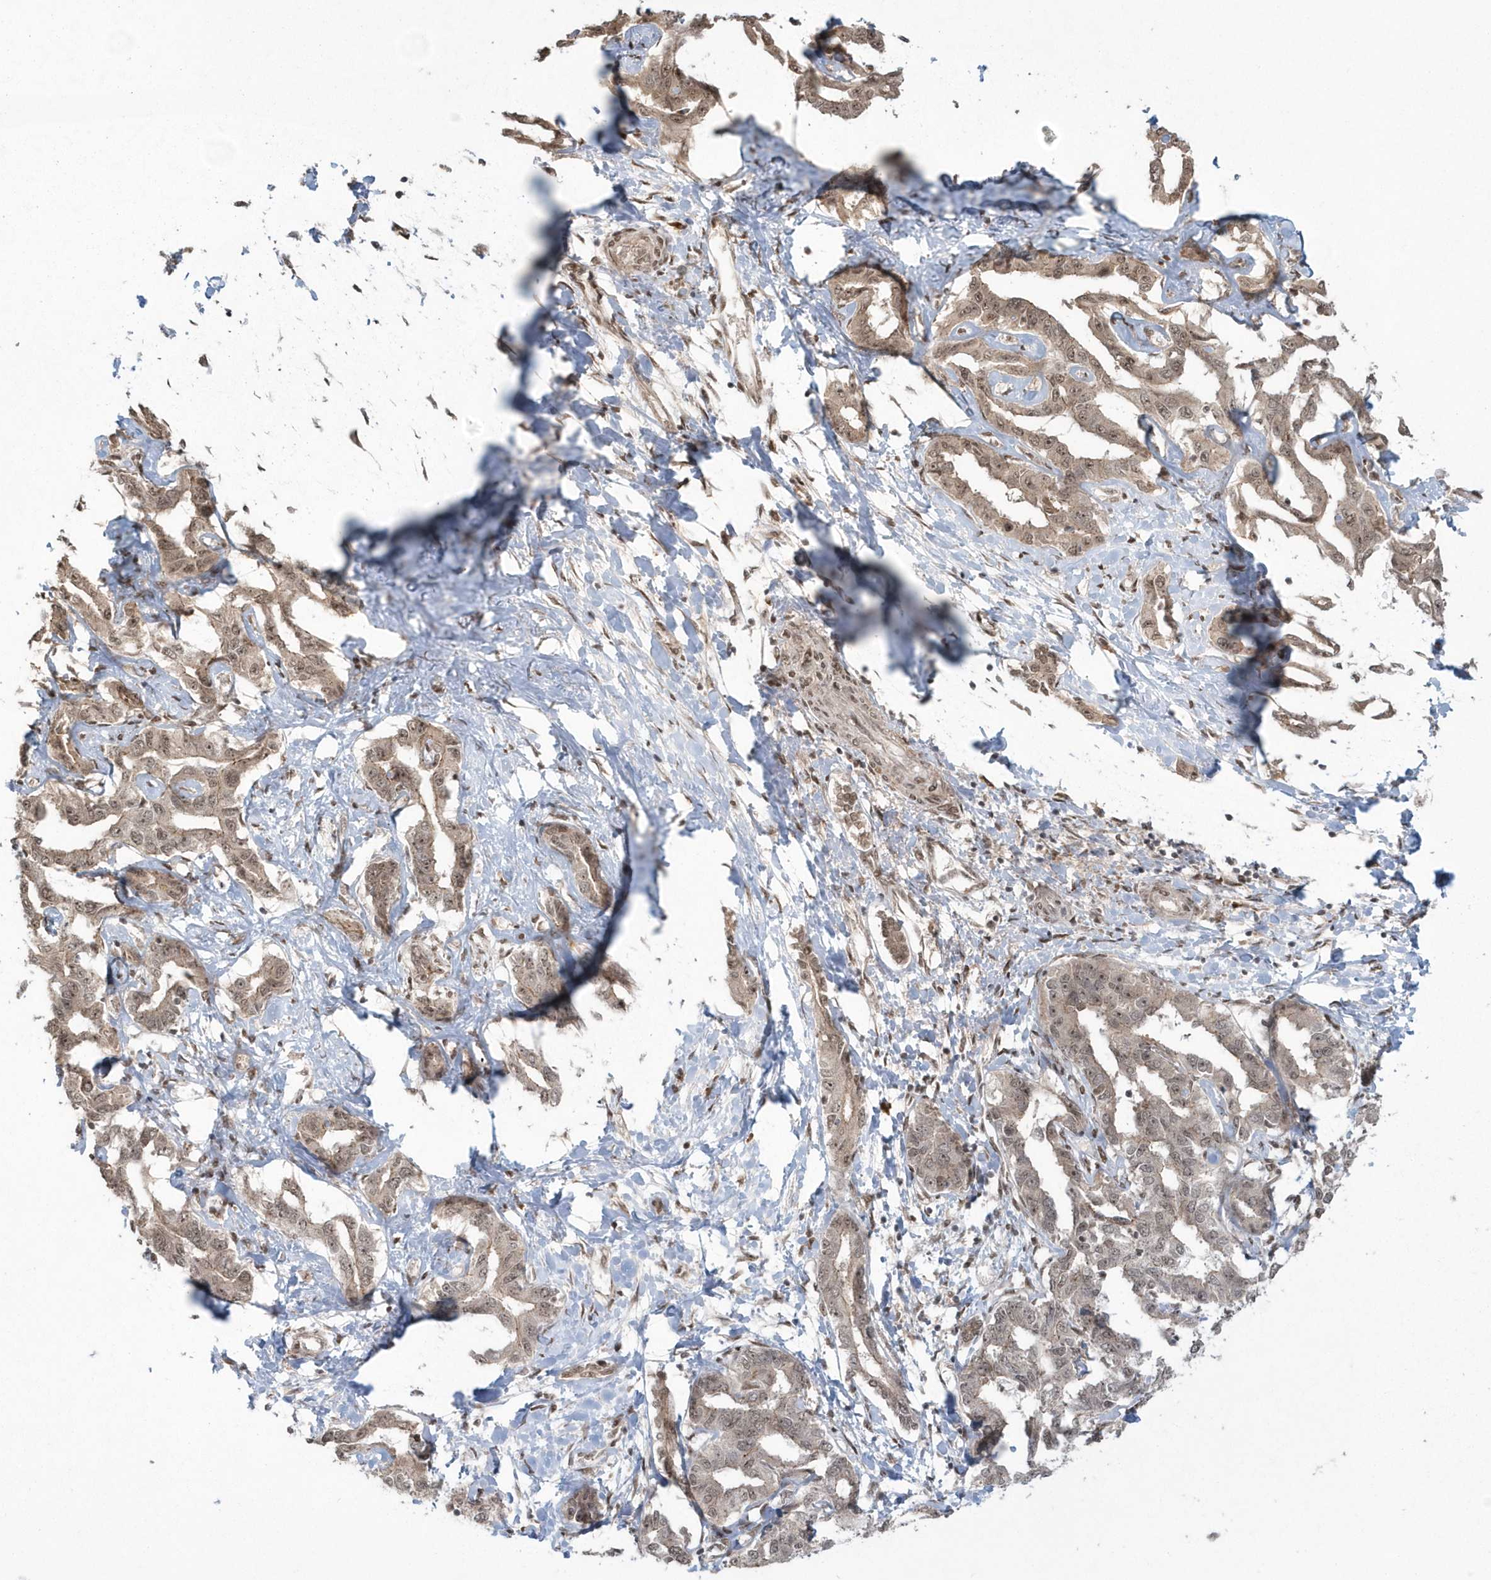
{"staining": {"intensity": "weak", "quantity": ">75%", "location": "cytoplasmic/membranous,nuclear"}, "tissue": "liver cancer", "cell_type": "Tumor cells", "image_type": "cancer", "snomed": [{"axis": "morphology", "description": "Cholangiocarcinoma"}, {"axis": "topography", "description": "Liver"}], "caption": "Tumor cells show low levels of weak cytoplasmic/membranous and nuclear positivity in approximately >75% of cells in human liver cancer.", "gene": "EPB41L4A", "patient": {"sex": "male", "age": 59}}